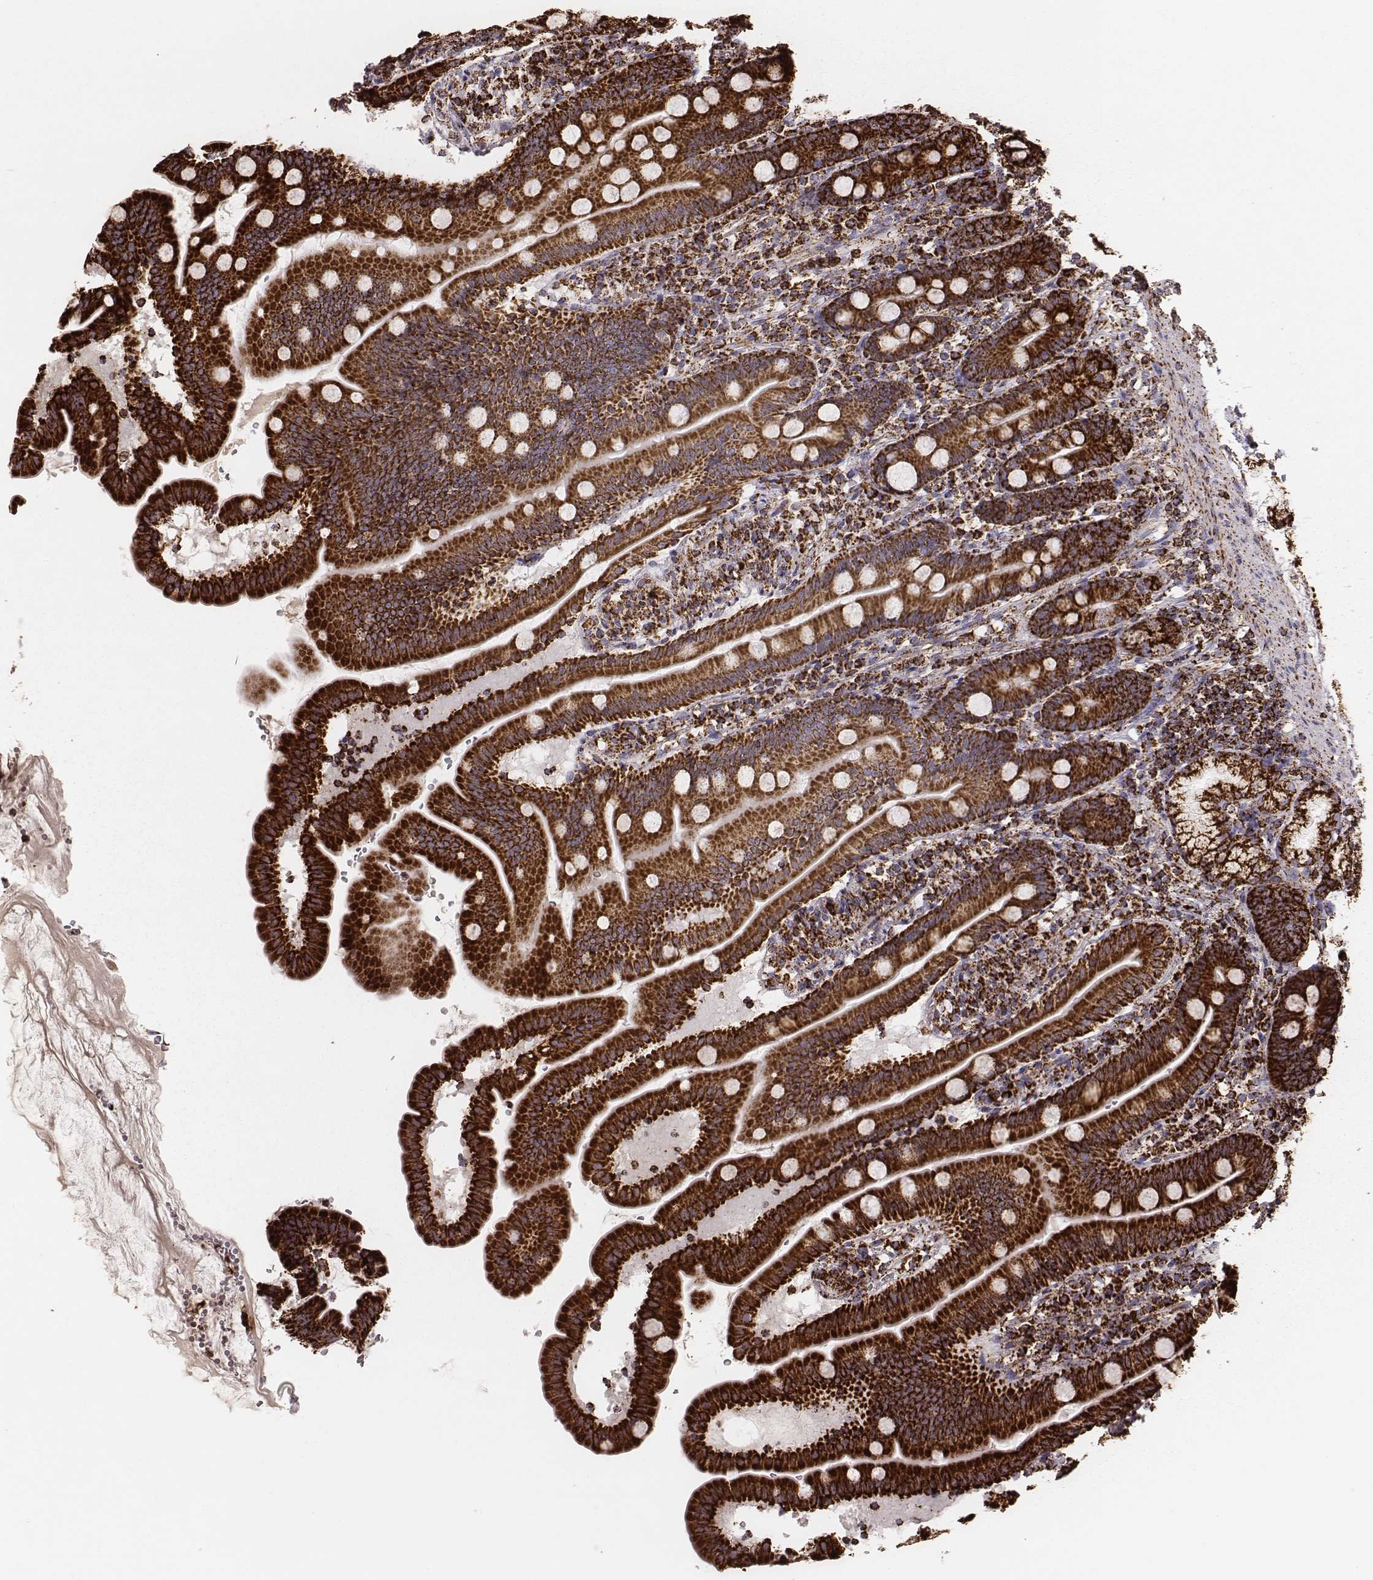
{"staining": {"intensity": "strong", "quantity": ">75%", "location": "cytoplasmic/membranous"}, "tissue": "duodenum", "cell_type": "Glandular cells", "image_type": "normal", "snomed": [{"axis": "morphology", "description": "Normal tissue, NOS"}, {"axis": "topography", "description": "Duodenum"}], "caption": "Strong cytoplasmic/membranous protein positivity is seen in approximately >75% of glandular cells in duodenum. Nuclei are stained in blue.", "gene": "TUFM", "patient": {"sex": "female", "age": 67}}